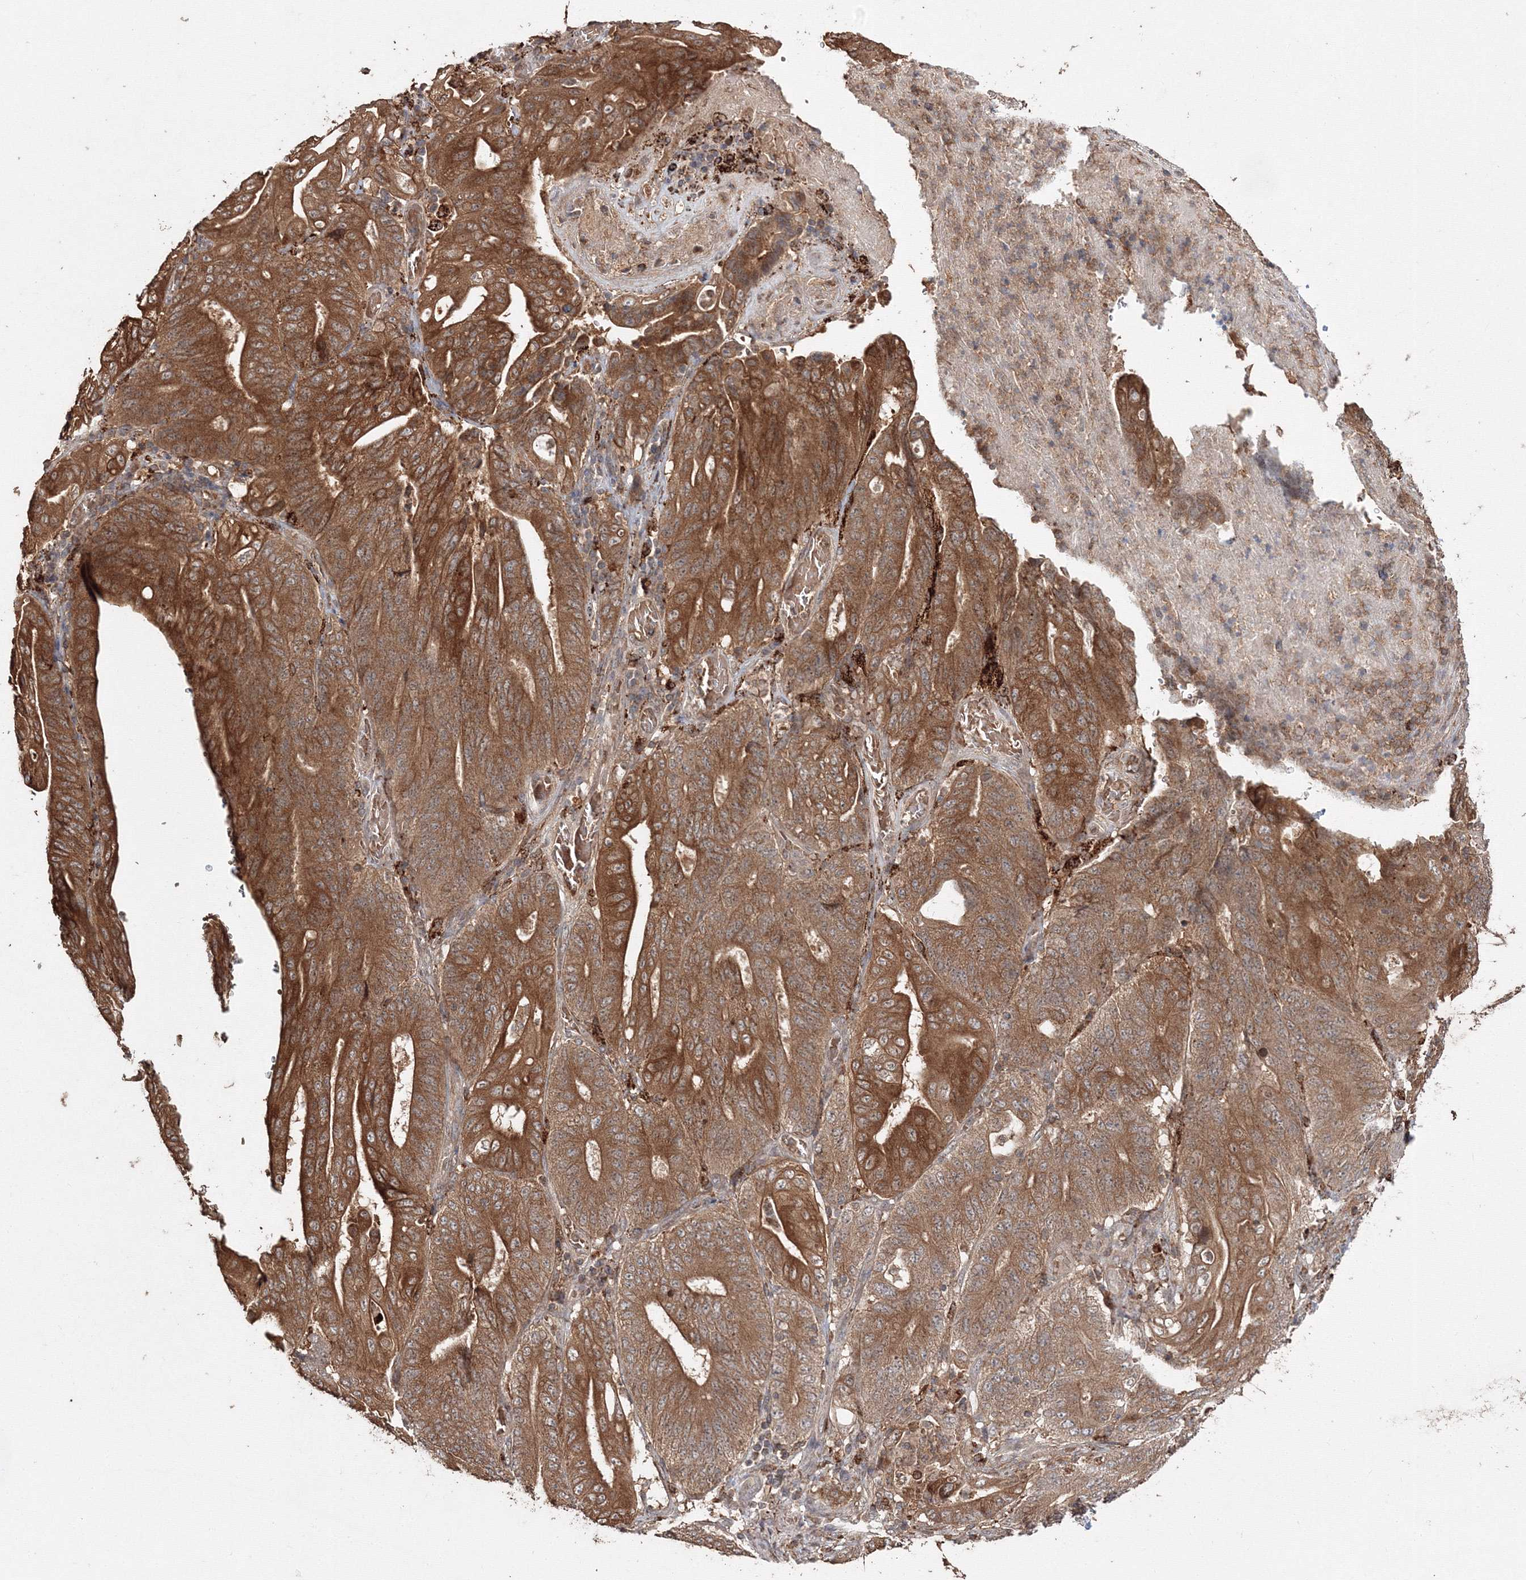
{"staining": {"intensity": "strong", "quantity": ">75%", "location": "cytoplasmic/membranous"}, "tissue": "stomach cancer", "cell_type": "Tumor cells", "image_type": "cancer", "snomed": [{"axis": "morphology", "description": "Adenocarcinoma, NOS"}, {"axis": "topography", "description": "Stomach"}], "caption": "Immunohistochemical staining of stomach cancer displays strong cytoplasmic/membranous protein staining in about >75% of tumor cells.", "gene": "DDO", "patient": {"sex": "female", "age": 73}}